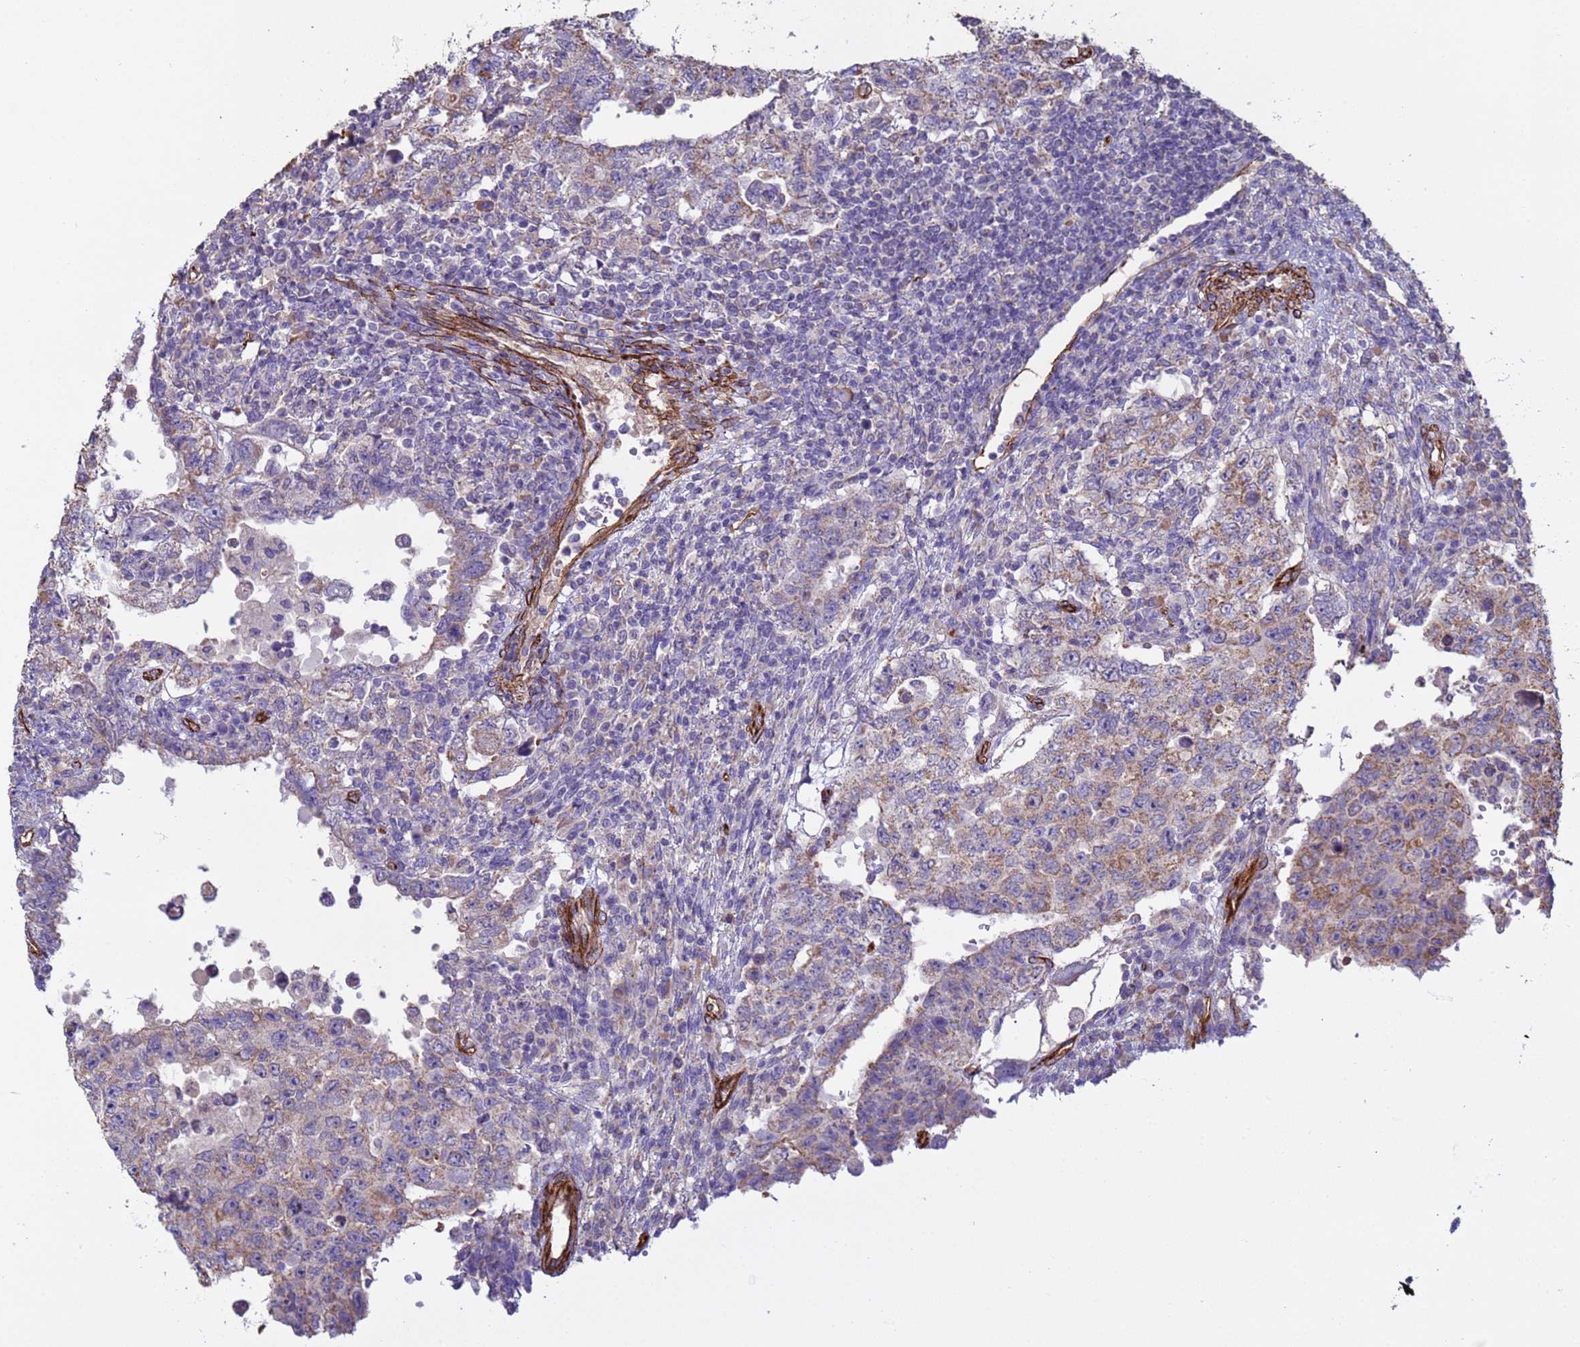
{"staining": {"intensity": "weak", "quantity": "25%-75%", "location": "cytoplasmic/membranous"}, "tissue": "testis cancer", "cell_type": "Tumor cells", "image_type": "cancer", "snomed": [{"axis": "morphology", "description": "Carcinoma, Embryonal, NOS"}, {"axis": "topography", "description": "Testis"}], "caption": "Immunohistochemical staining of human testis cancer exhibits low levels of weak cytoplasmic/membranous positivity in about 25%-75% of tumor cells.", "gene": "GASK1A", "patient": {"sex": "male", "age": 26}}